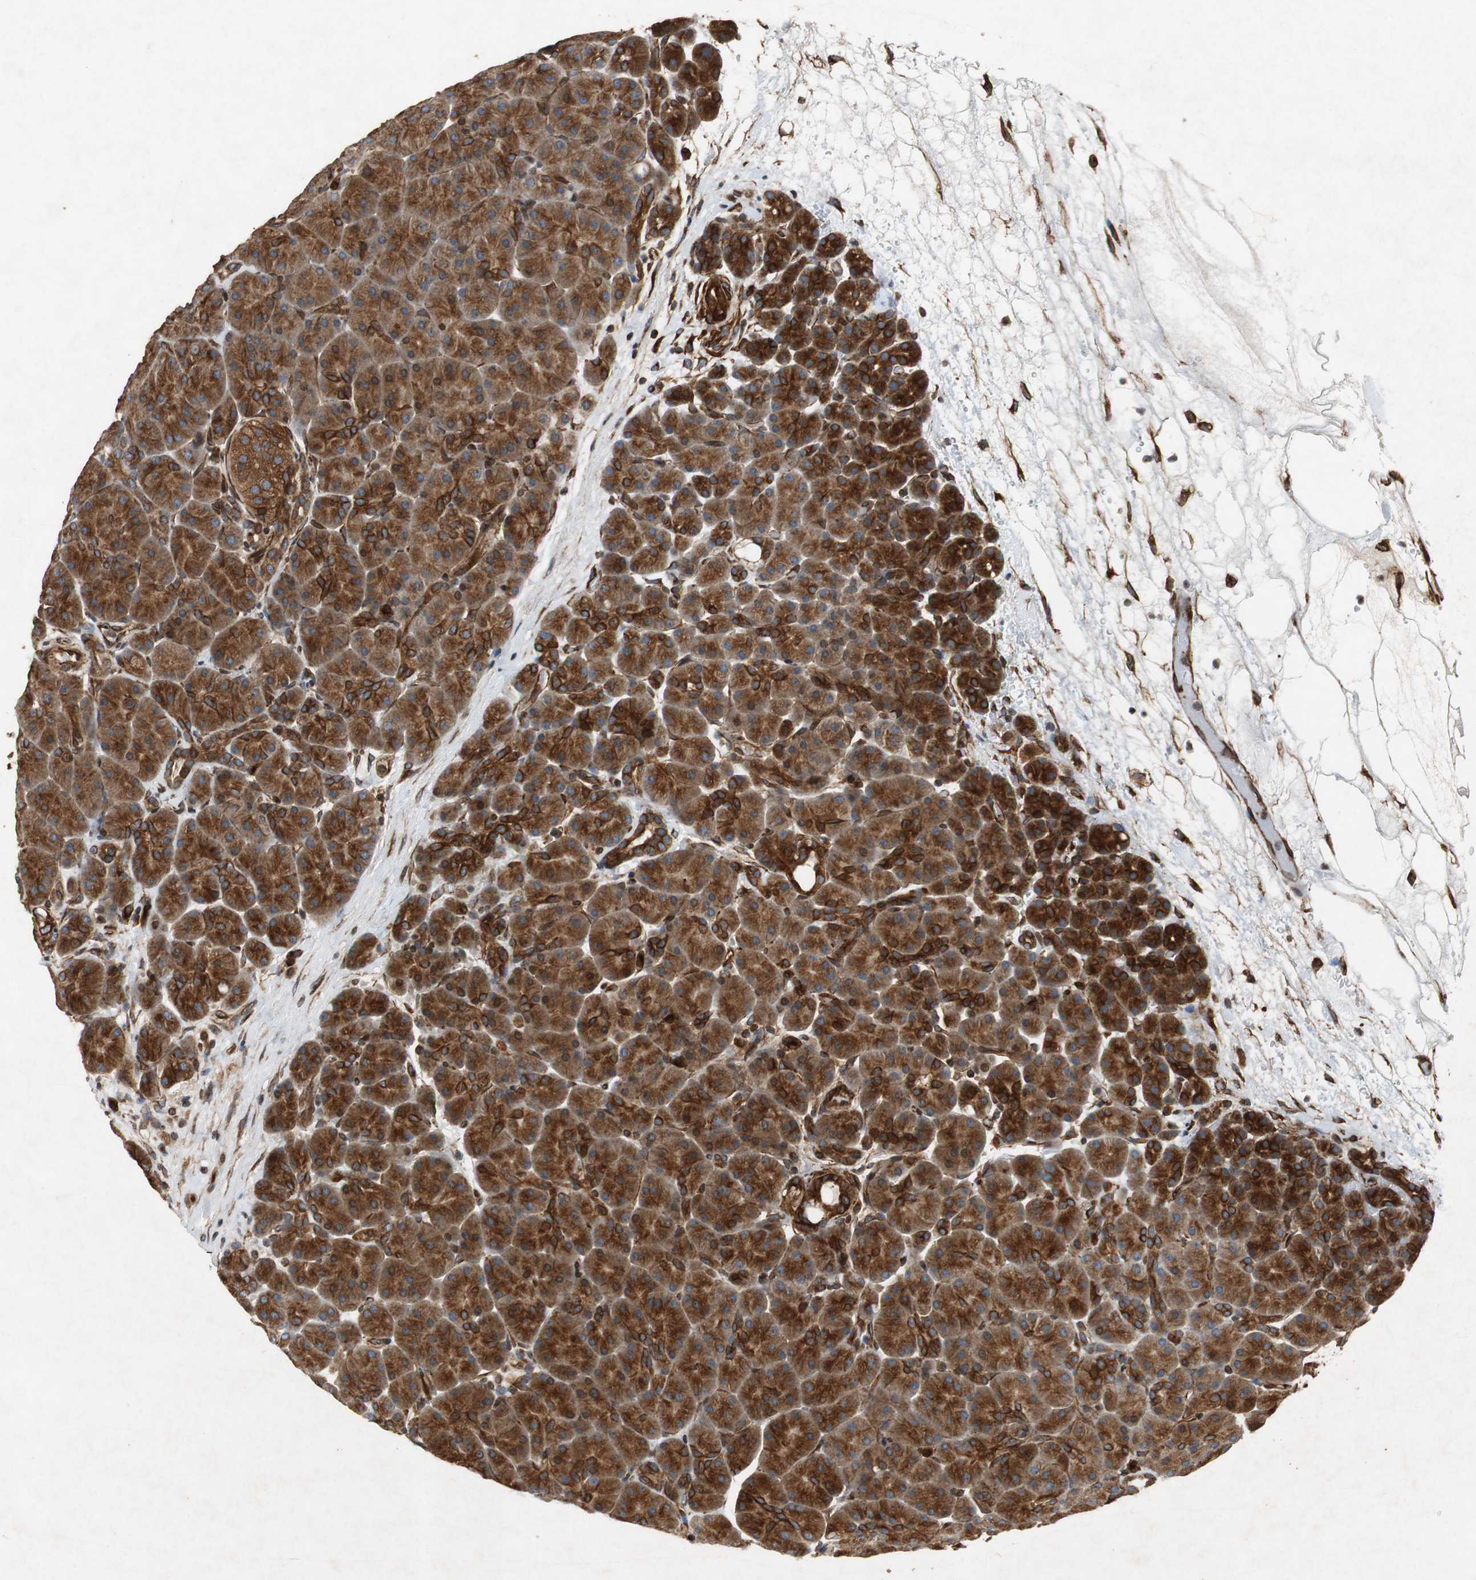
{"staining": {"intensity": "strong", "quantity": ">75%", "location": "cytoplasmic/membranous"}, "tissue": "pancreas", "cell_type": "Exocrine glandular cells", "image_type": "normal", "snomed": [{"axis": "morphology", "description": "Normal tissue, NOS"}, {"axis": "topography", "description": "Pancreas"}], "caption": "This histopathology image demonstrates IHC staining of normal pancreas, with high strong cytoplasmic/membranous expression in about >75% of exocrine glandular cells.", "gene": "TUBA4A", "patient": {"sex": "male", "age": 66}}